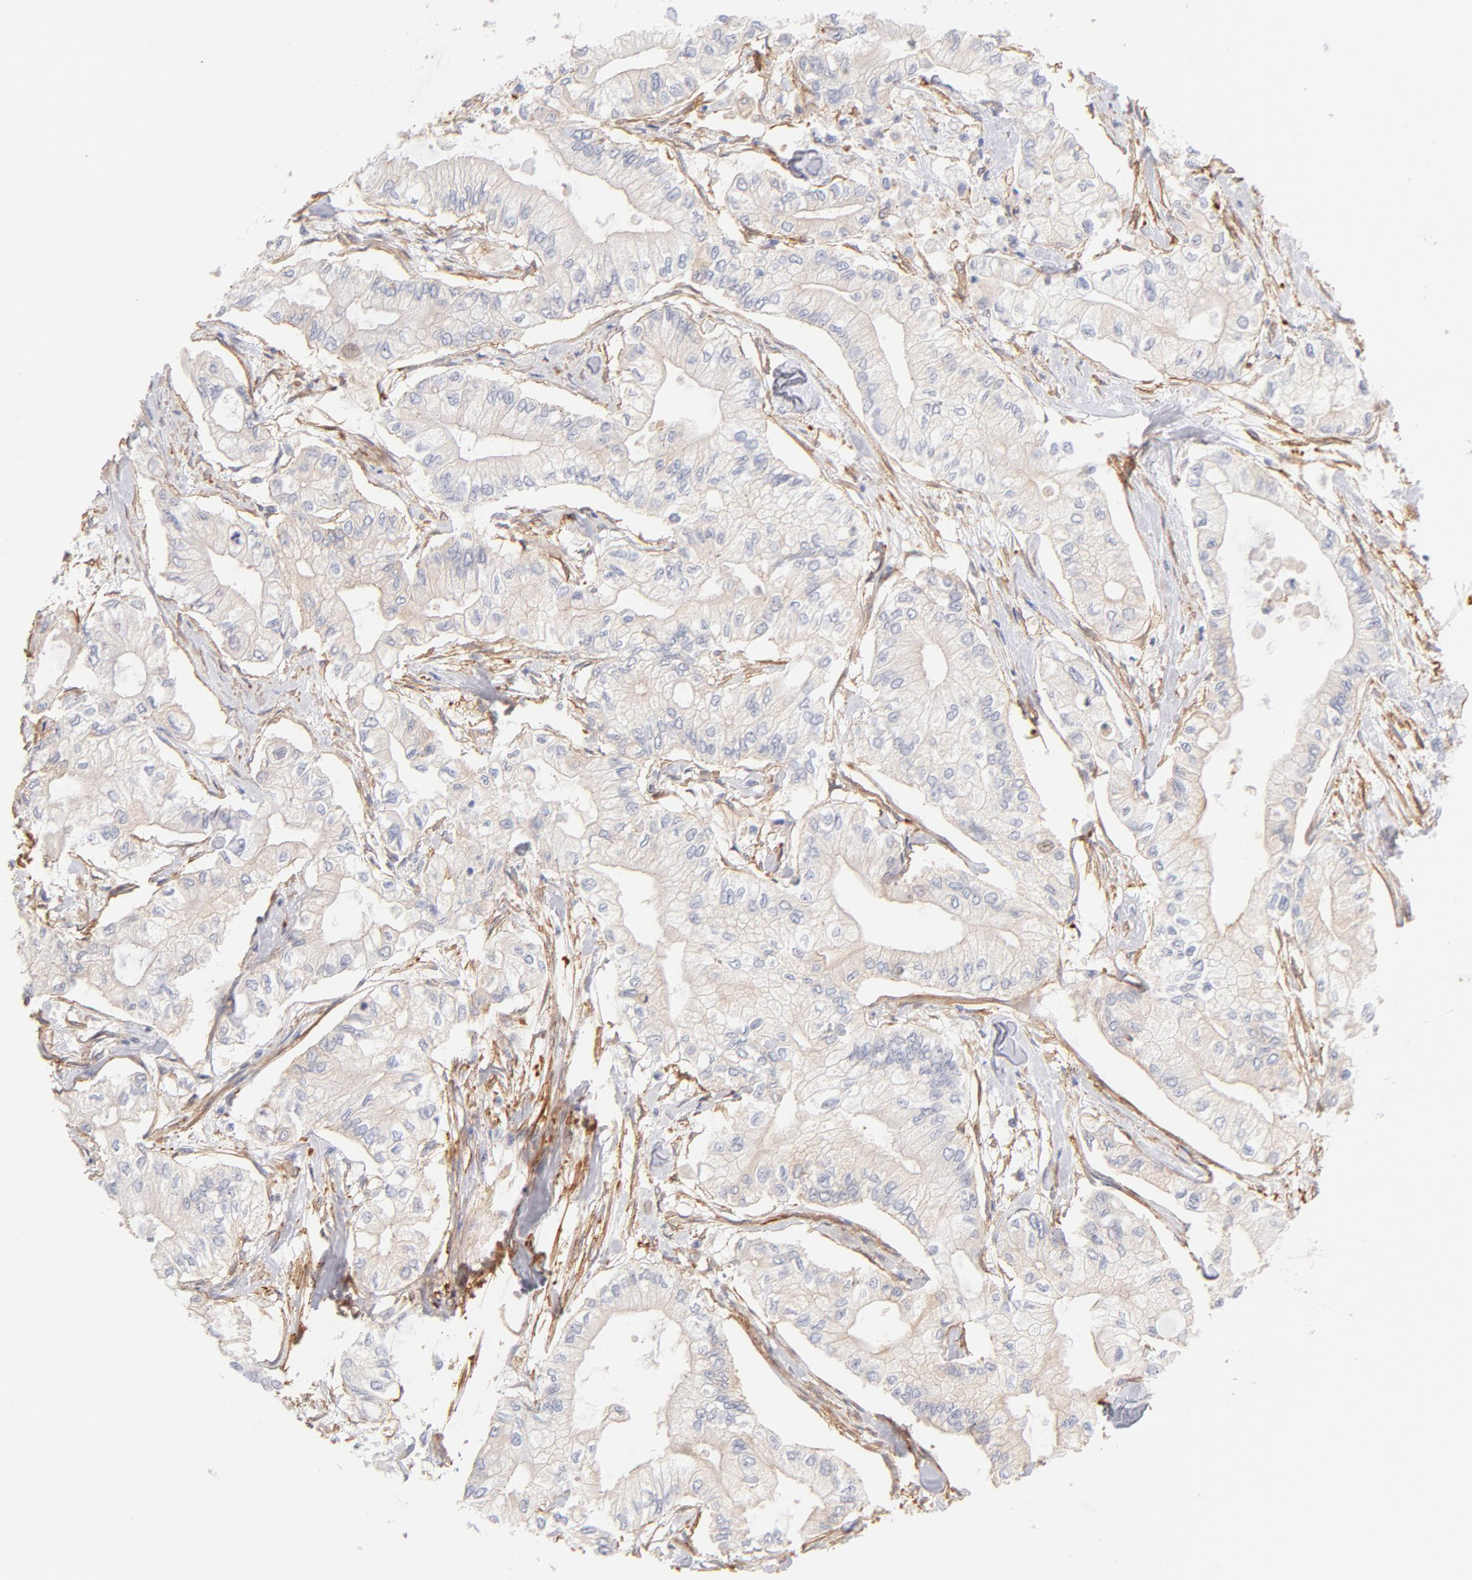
{"staining": {"intensity": "negative", "quantity": "none", "location": "none"}, "tissue": "pancreatic cancer", "cell_type": "Tumor cells", "image_type": "cancer", "snomed": [{"axis": "morphology", "description": "Adenocarcinoma, NOS"}, {"axis": "topography", "description": "Pancreas"}], "caption": "This is an IHC micrograph of adenocarcinoma (pancreatic). There is no positivity in tumor cells.", "gene": "LDLRAP1", "patient": {"sex": "male", "age": 79}}